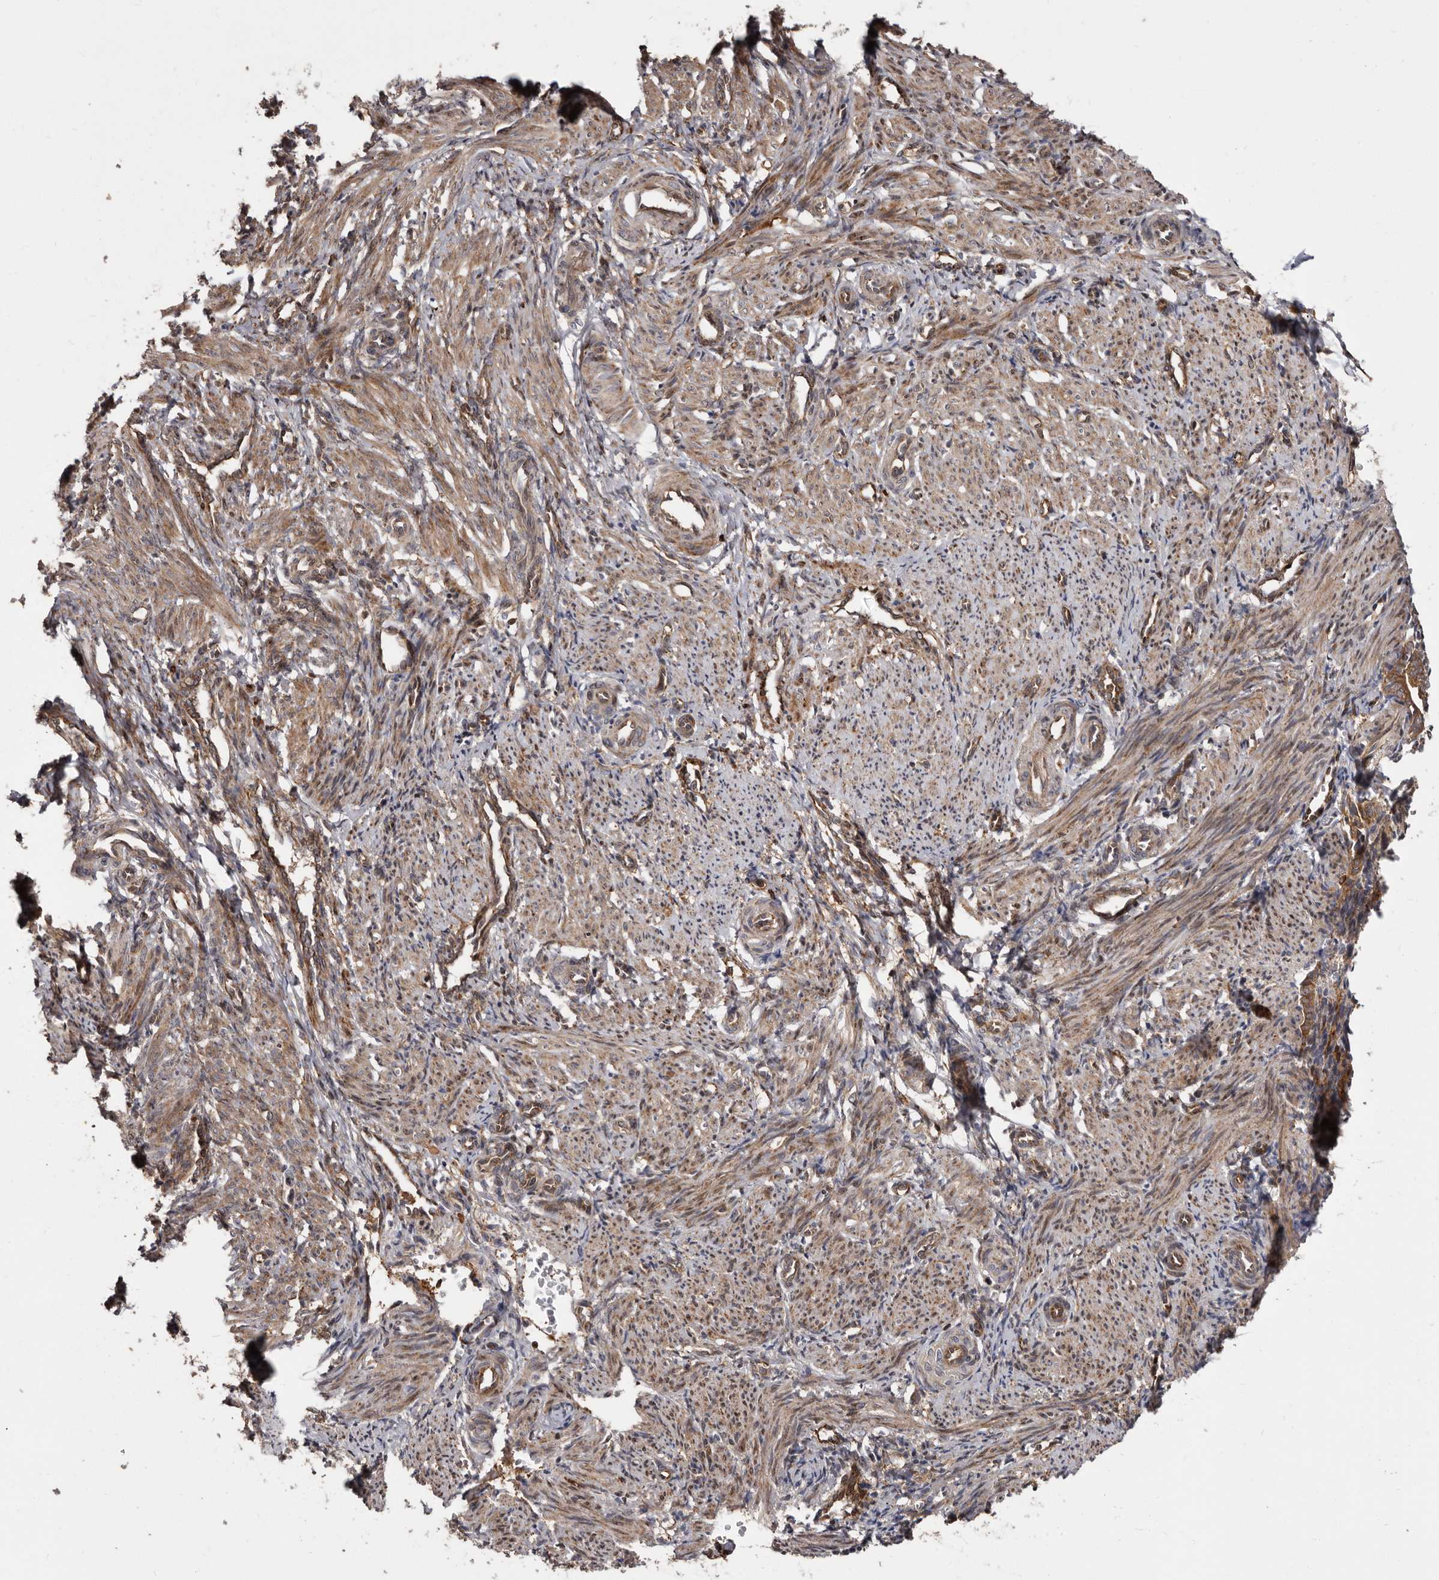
{"staining": {"intensity": "moderate", "quantity": ">75%", "location": "cytoplasmic/membranous"}, "tissue": "smooth muscle", "cell_type": "Smooth muscle cells", "image_type": "normal", "snomed": [{"axis": "morphology", "description": "Normal tissue, NOS"}, {"axis": "topography", "description": "Endometrium"}], "caption": "An immunohistochemistry (IHC) image of unremarkable tissue is shown. Protein staining in brown highlights moderate cytoplasmic/membranous positivity in smooth muscle within smooth muscle cells.", "gene": "FLAD1", "patient": {"sex": "female", "age": 33}}